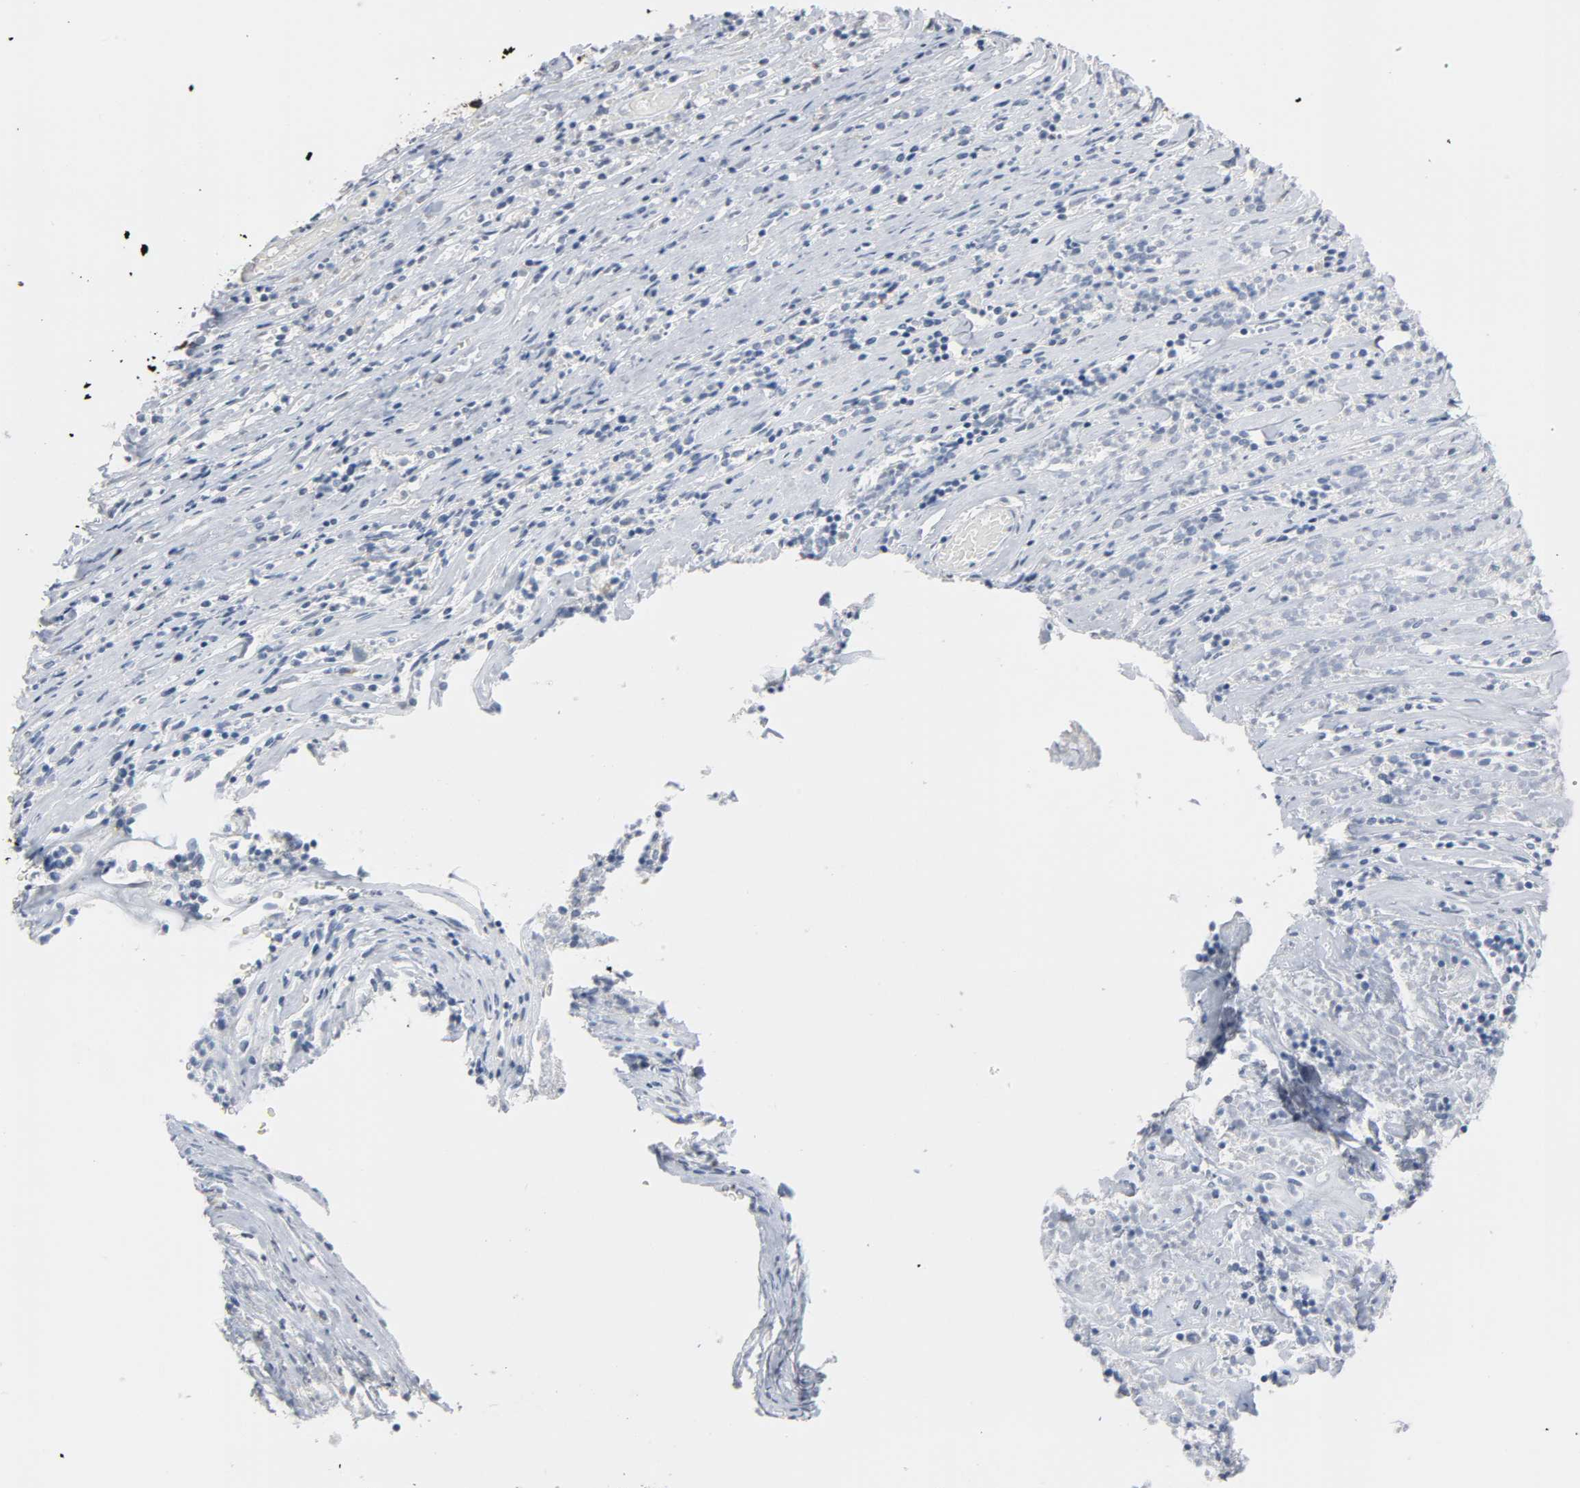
{"staining": {"intensity": "negative", "quantity": "none", "location": "none"}, "tissue": "lymphoma", "cell_type": "Tumor cells", "image_type": "cancer", "snomed": [{"axis": "morphology", "description": "Malignant lymphoma, non-Hodgkin's type, High grade"}, {"axis": "topography", "description": "Lymph node"}], "caption": "IHC histopathology image of neoplastic tissue: human lymphoma stained with DAB (3,3'-diaminobenzidine) demonstrates no significant protein staining in tumor cells.", "gene": "ACSS2", "patient": {"sex": "female", "age": 73}}